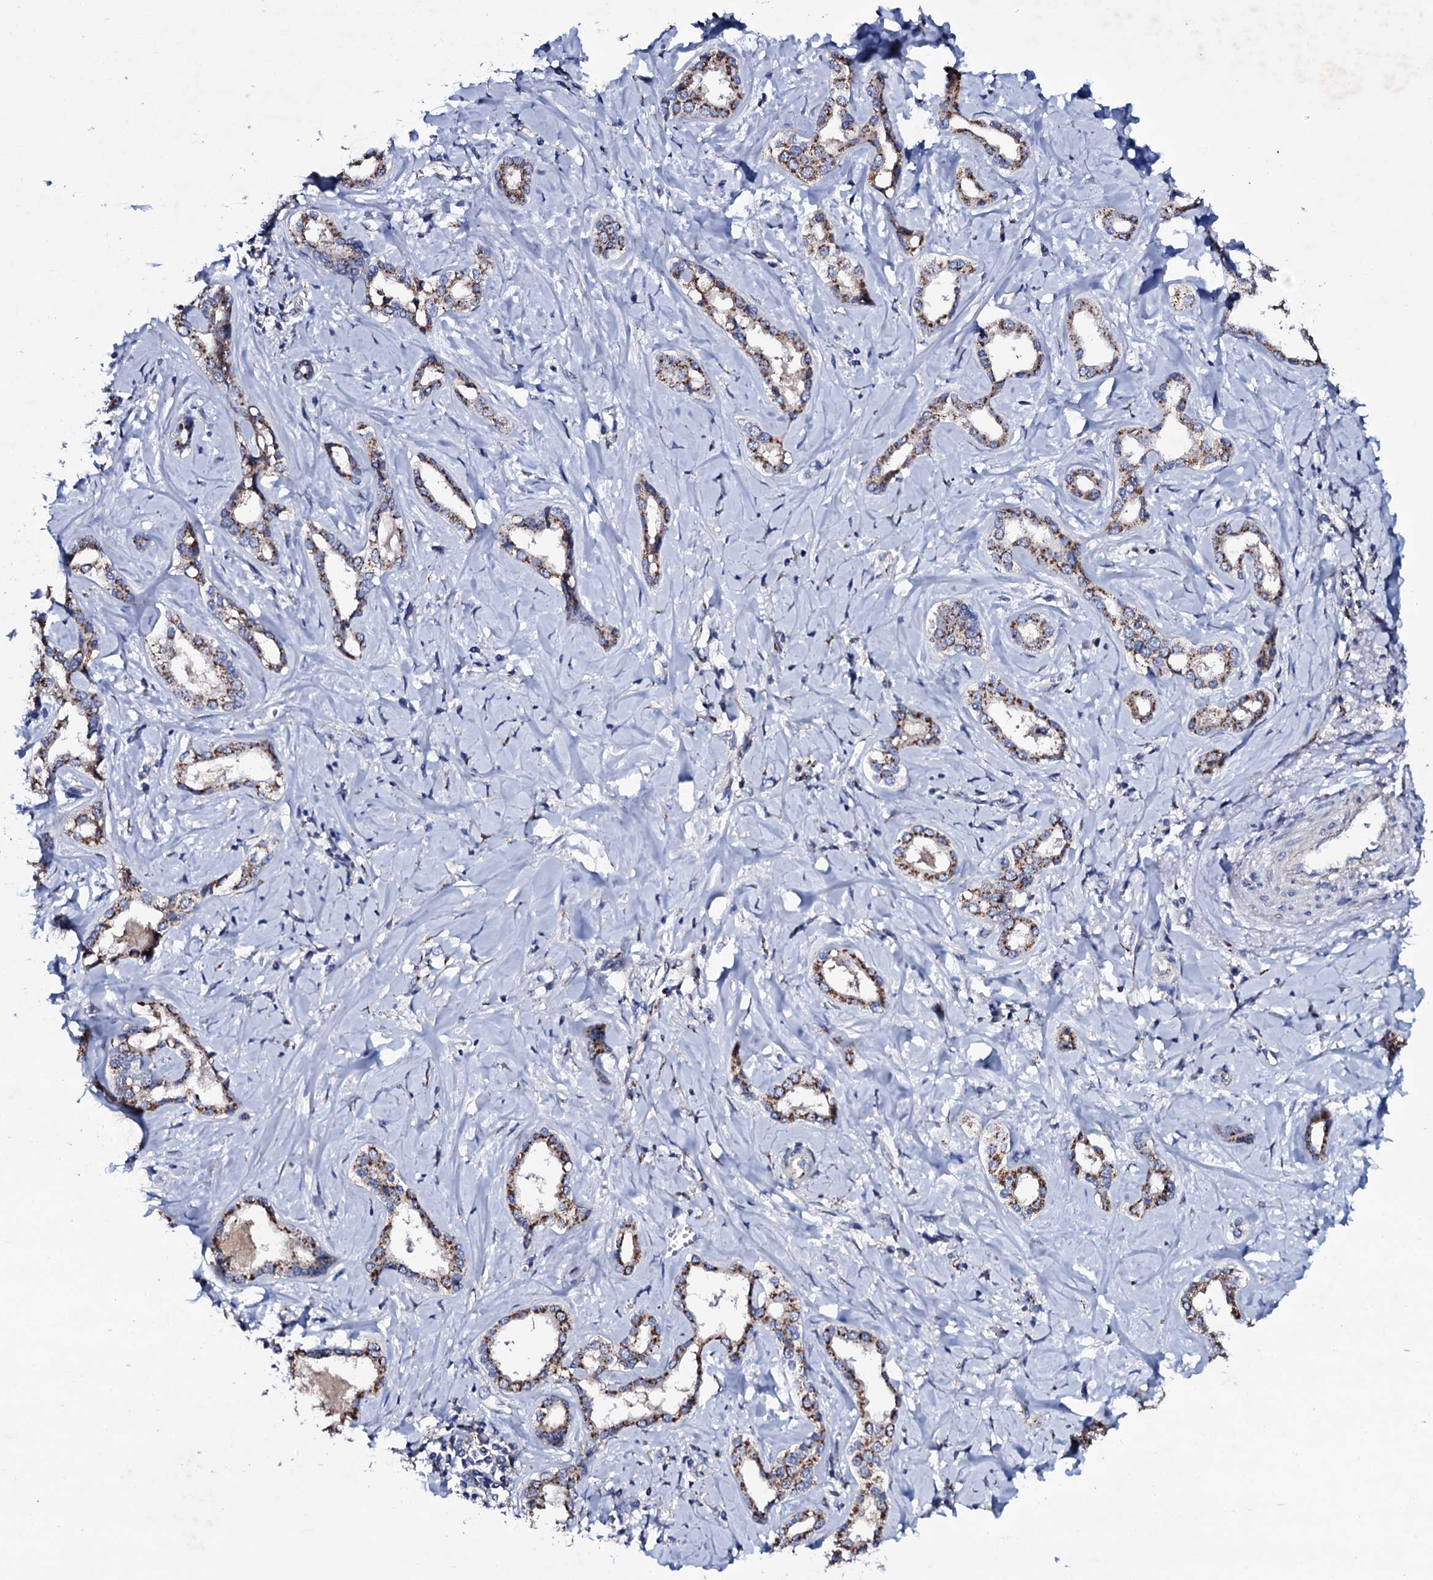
{"staining": {"intensity": "moderate", "quantity": ">75%", "location": "cytoplasmic/membranous"}, "tissue": "liver cancer", "cell_type": "Tumor cells", "image_type": "cancer", "snomed": [{"axis": "morphology", "description": "Cholangiocarcinoma"}, {"axis": "topography", "description": "Liver"}], "caption": "Protein analysis of liver cholangiocarcinoma tissue displays moderate cytoplasmic/membranous positivity in about >75% of tumor cells.", "gene": "PLET1", "patient": {"sex": "female", "age": 77}}